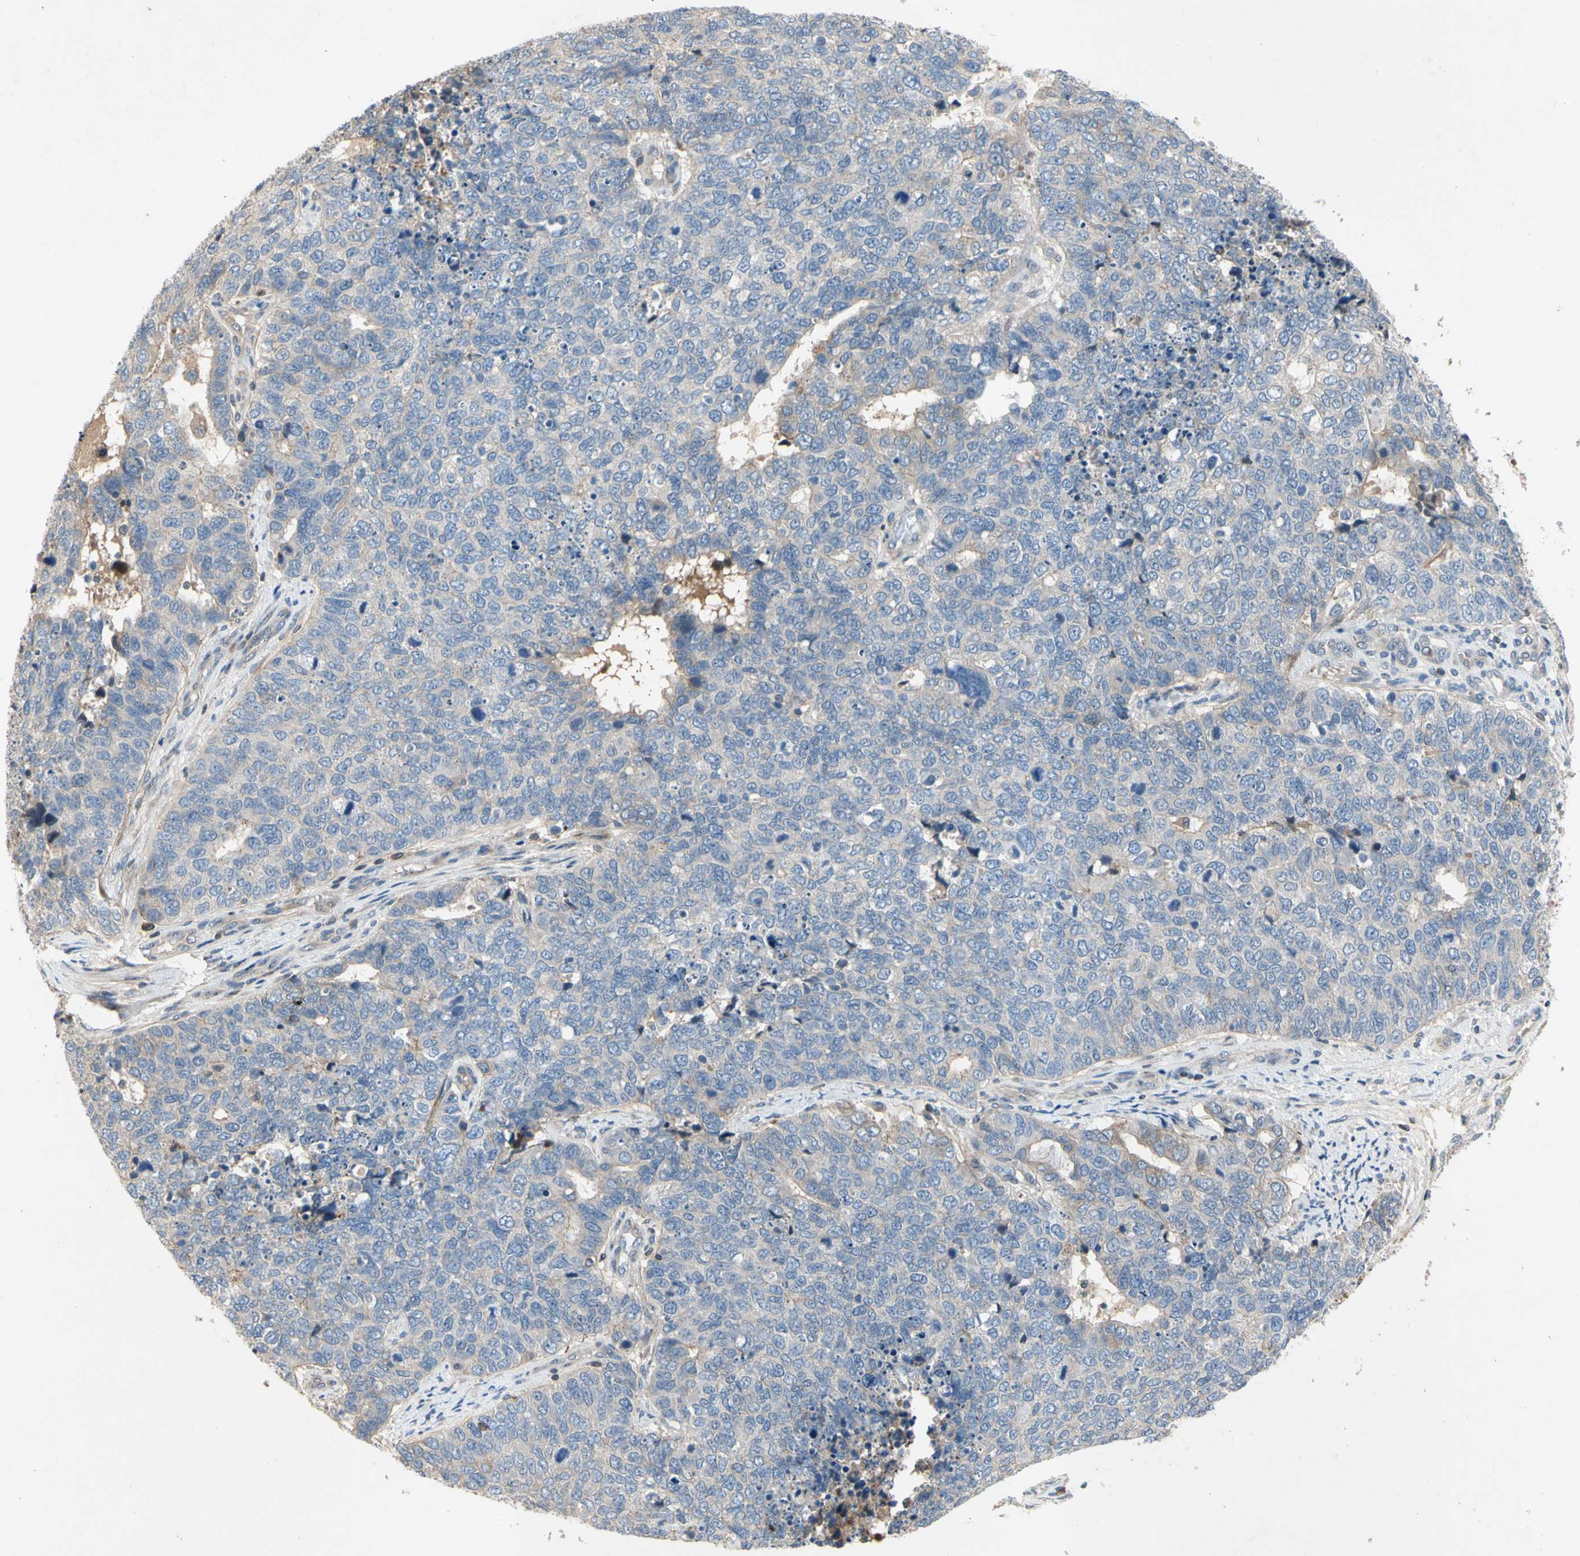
{"staining": {"intensity": "weak", "quantity": "<25%", "location": "cytoplasmic/membranous"}, "tissue": "cervical cancer", "cell_type": "Tumor cells", "image_type": "cancer", "snomed": [{"axis": "morphology", "description": "Squamous cell carcinoma, NOS"}, {"axis": "topography", "description": "Cervix"}], "caption": "Tumor cells show no significant protein positivity in cervical cancer.", "gene": "CRTAC1", "patient": {"sex": "female", "age": 63}}